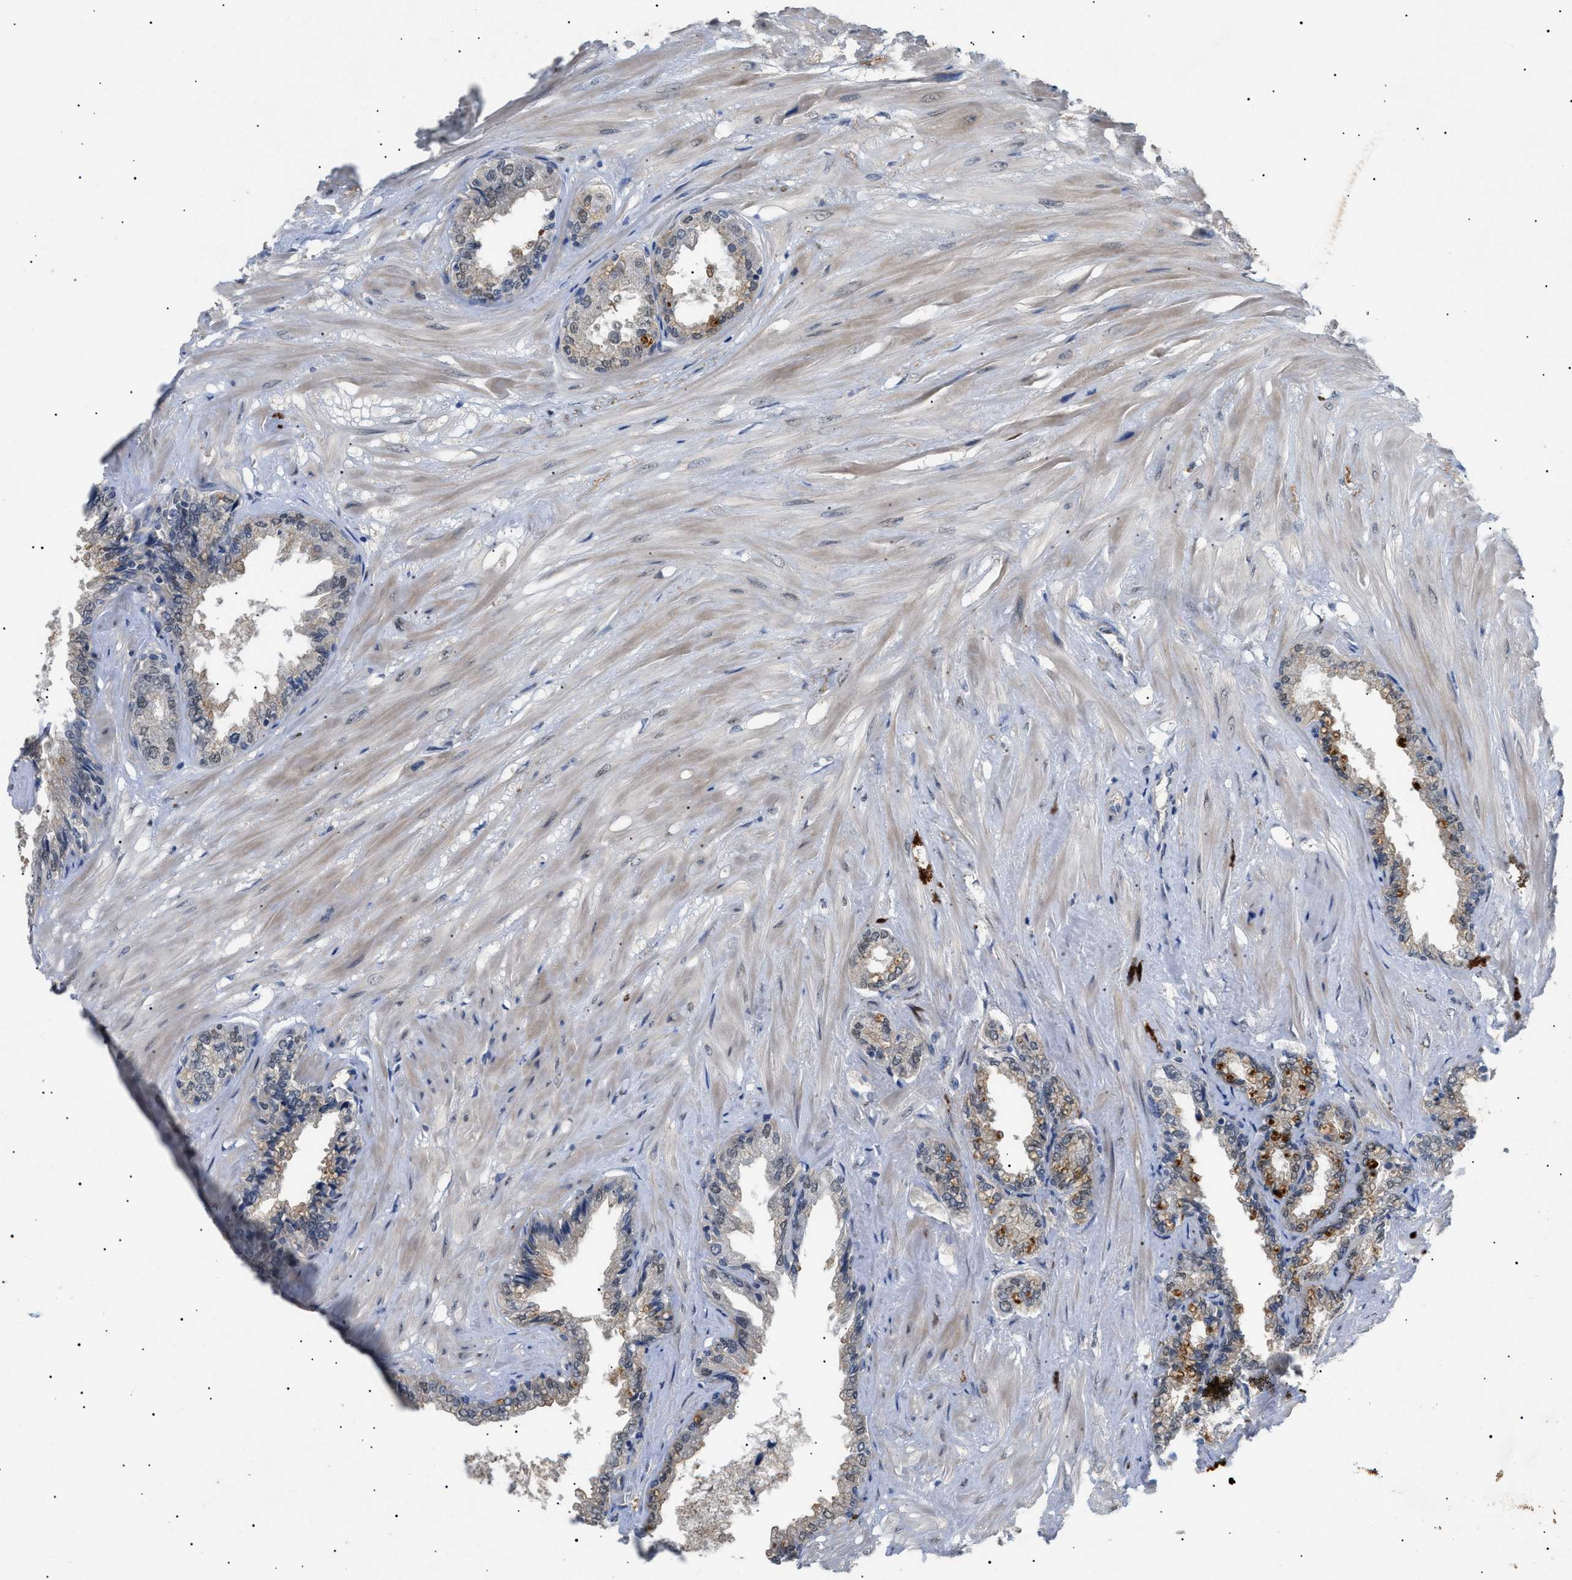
{"staining": {"intensity": "moderate", "quantity": "25%-75%", "location": "cytoplasmic/membranous,nuclear"}, "tissue": "seminal vesicle", "cell_type": "Glandular cells", "image_type": "normal", "snomed": [{"axis": "morphology", "description": "Normal tissue, NOS"}, {"axis": "topography", "description": "Seminal veicle"}], "caption": "An IHC image of normal tissue is shown. Protein staining in brown highlights moderate cytoplasmic/membranous,nuclear positivity in seminal vesicle within glandular cells.", "gene": "CRCP", "patient": {"sex": "male", "age": 46}}